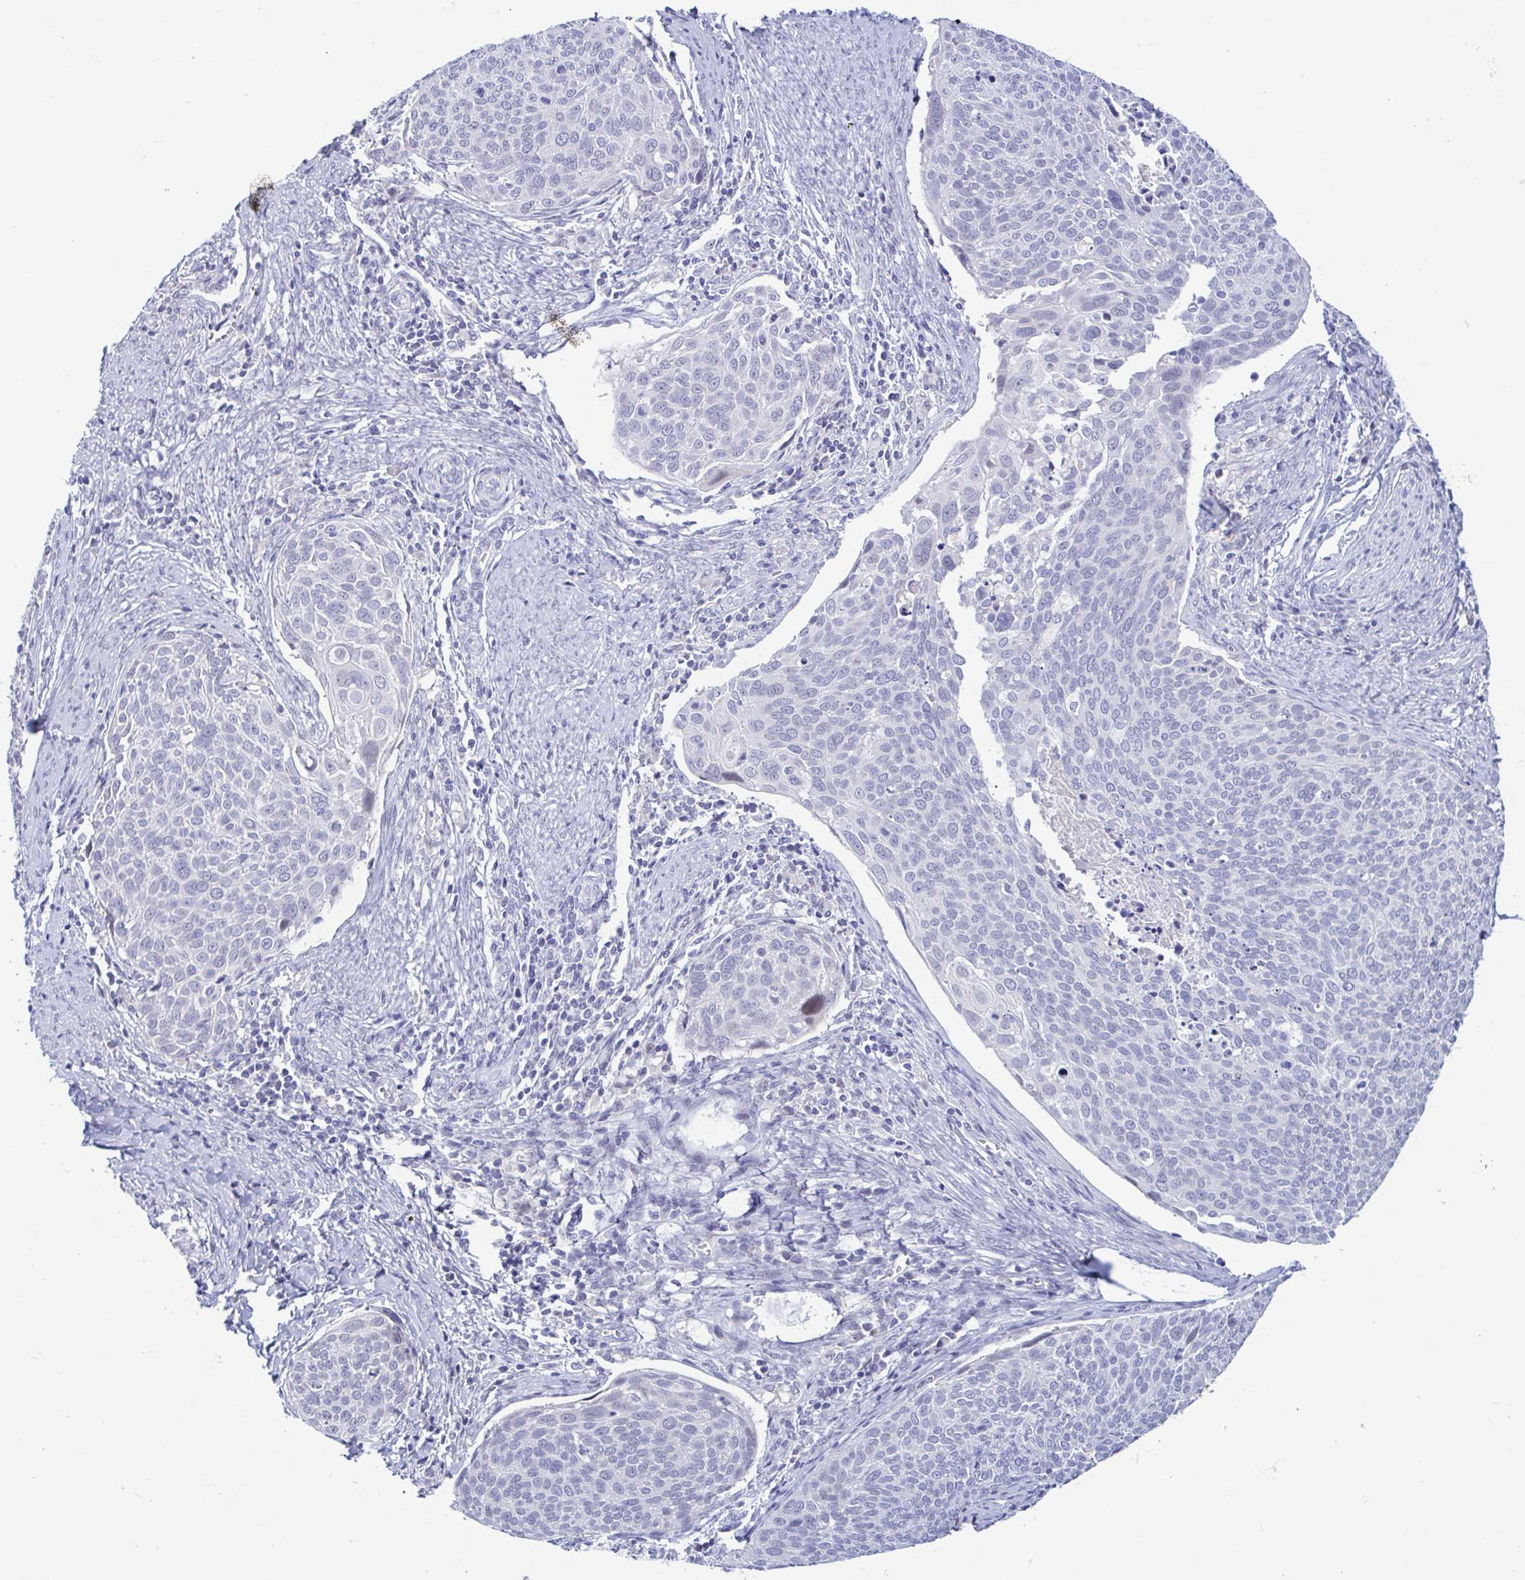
{"staining": {"intensity": "negative", "quantity": "none", "location": "none"}, "tissue": "cervical cancer", "cell_type": "Tumor cells", "image_type": "cancer", "snomed": [{"axis": "morphology", "description": "Squamous cell carcinoma, NOS"}, {"axis": "topography", "description": "Cervix"}], "caption": "This is a photomicrograph of immunohistochemistry staining of cervical cancer (squamous cell carcinoma), which shows no positivity in tumor cells.", "gene": "PERM1", "patient": {"sex": "female", "age": 39}}